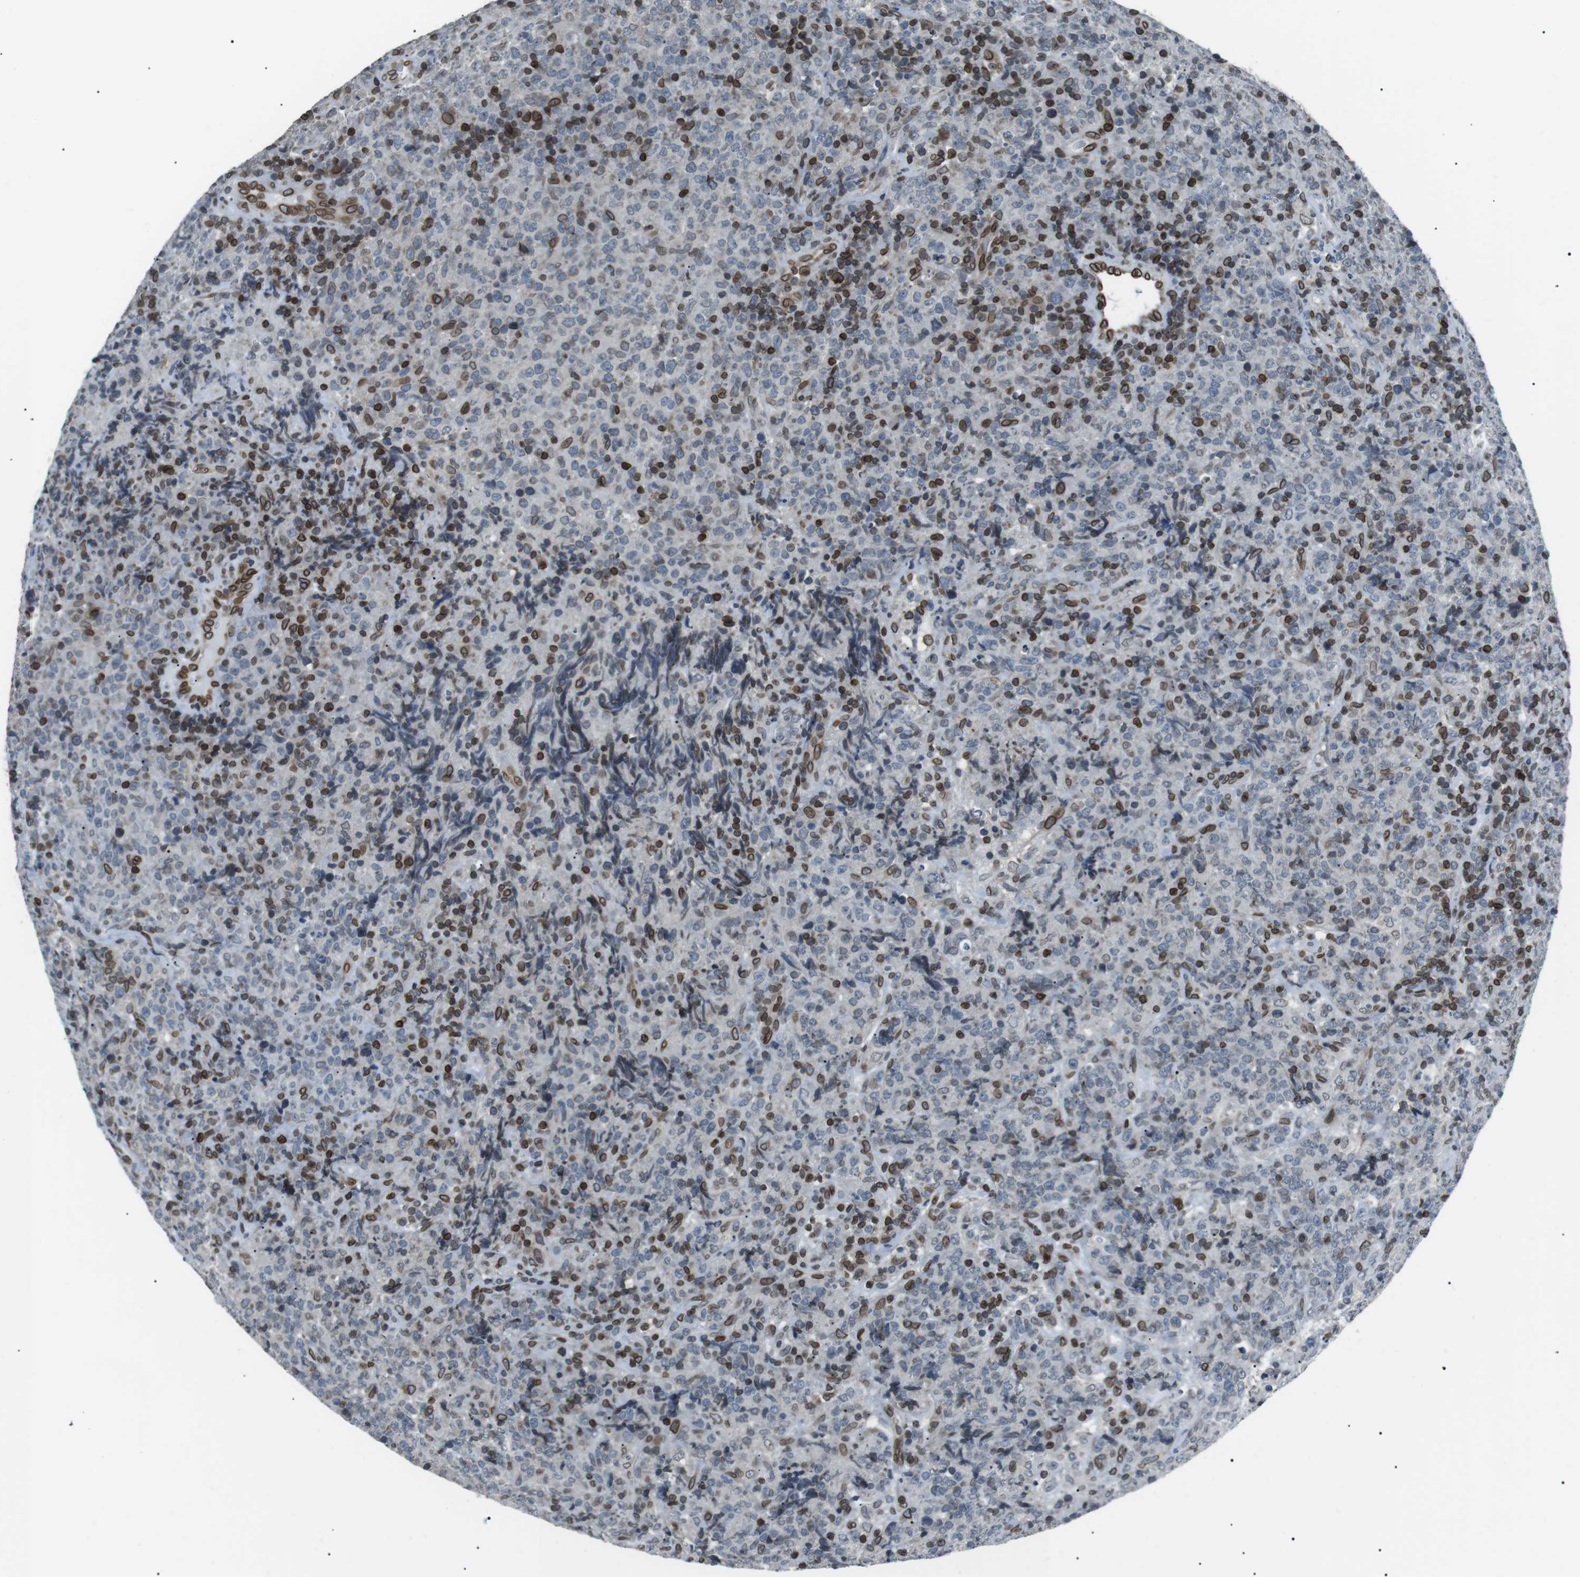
{"staining": {"intensity": "strong", "quantity": "25%-75%", "location": "cytoplasmic/membranous,nuclear"}, "tissue": "lymphoma", "cell_type": "Tumor cells", "image_type": "cancer", "snomed": [{"axis": "morphology", "description": "Malignant lymphoma, non-Hodgkin's type, High grade"}, {"axis": "topography", "description": "Tonsil"}], "caption": "Immunohistochemical staining of malignant lymphoma, non-Hodgkin's type (high-grade) demonstrates strong cytoplasmic/membranous and nuclear protein staining in about 25%-75% of tumor cells.", "gene": "TMX4", "patient": {"sex": "female", "age": 36}}